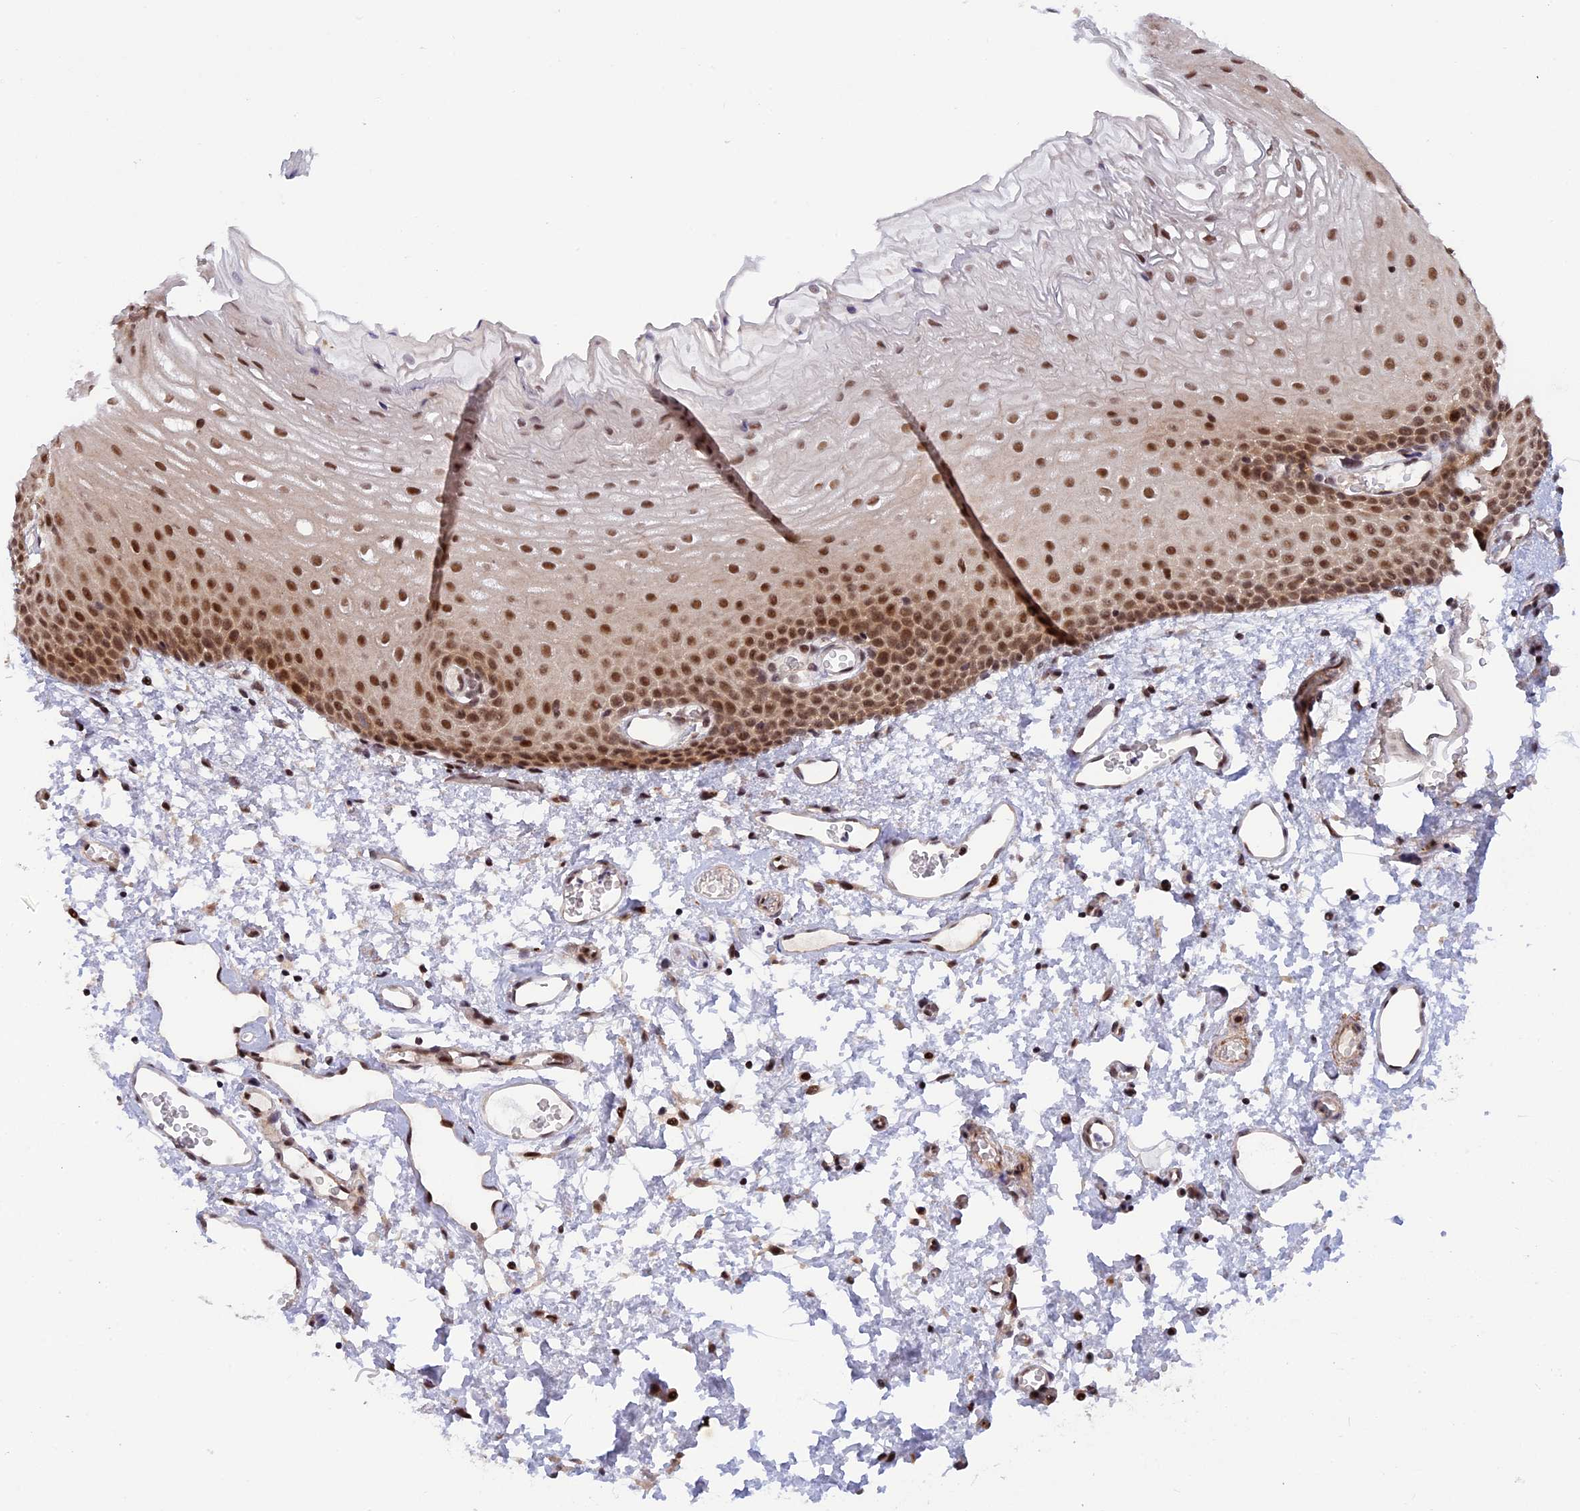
{"staining": {"intensity": "moderate", "quantity": ">75%", "location": "nuclear"}, "tissue": "oral mucosa", "cell_type": "Squamous epithelial cells", "image_type": "normal", "snomed": [{"axis": "morphology", "description": "Normal tissue, NOS"}, {"axis": "topography", "description": "Oral tissue"}], "caption": "Moderate nuclear protein positivity is identified in about >75% of squamous epithelial cells in oral mucosa. (Stains: DAB (3,3'-diaminobenzidine) in brown, nuclei in blue, Microscopy: brightfield microscopy at high magnification).", "gene": "POLR2C", "patient": {"sex": "female", "age": 70}}